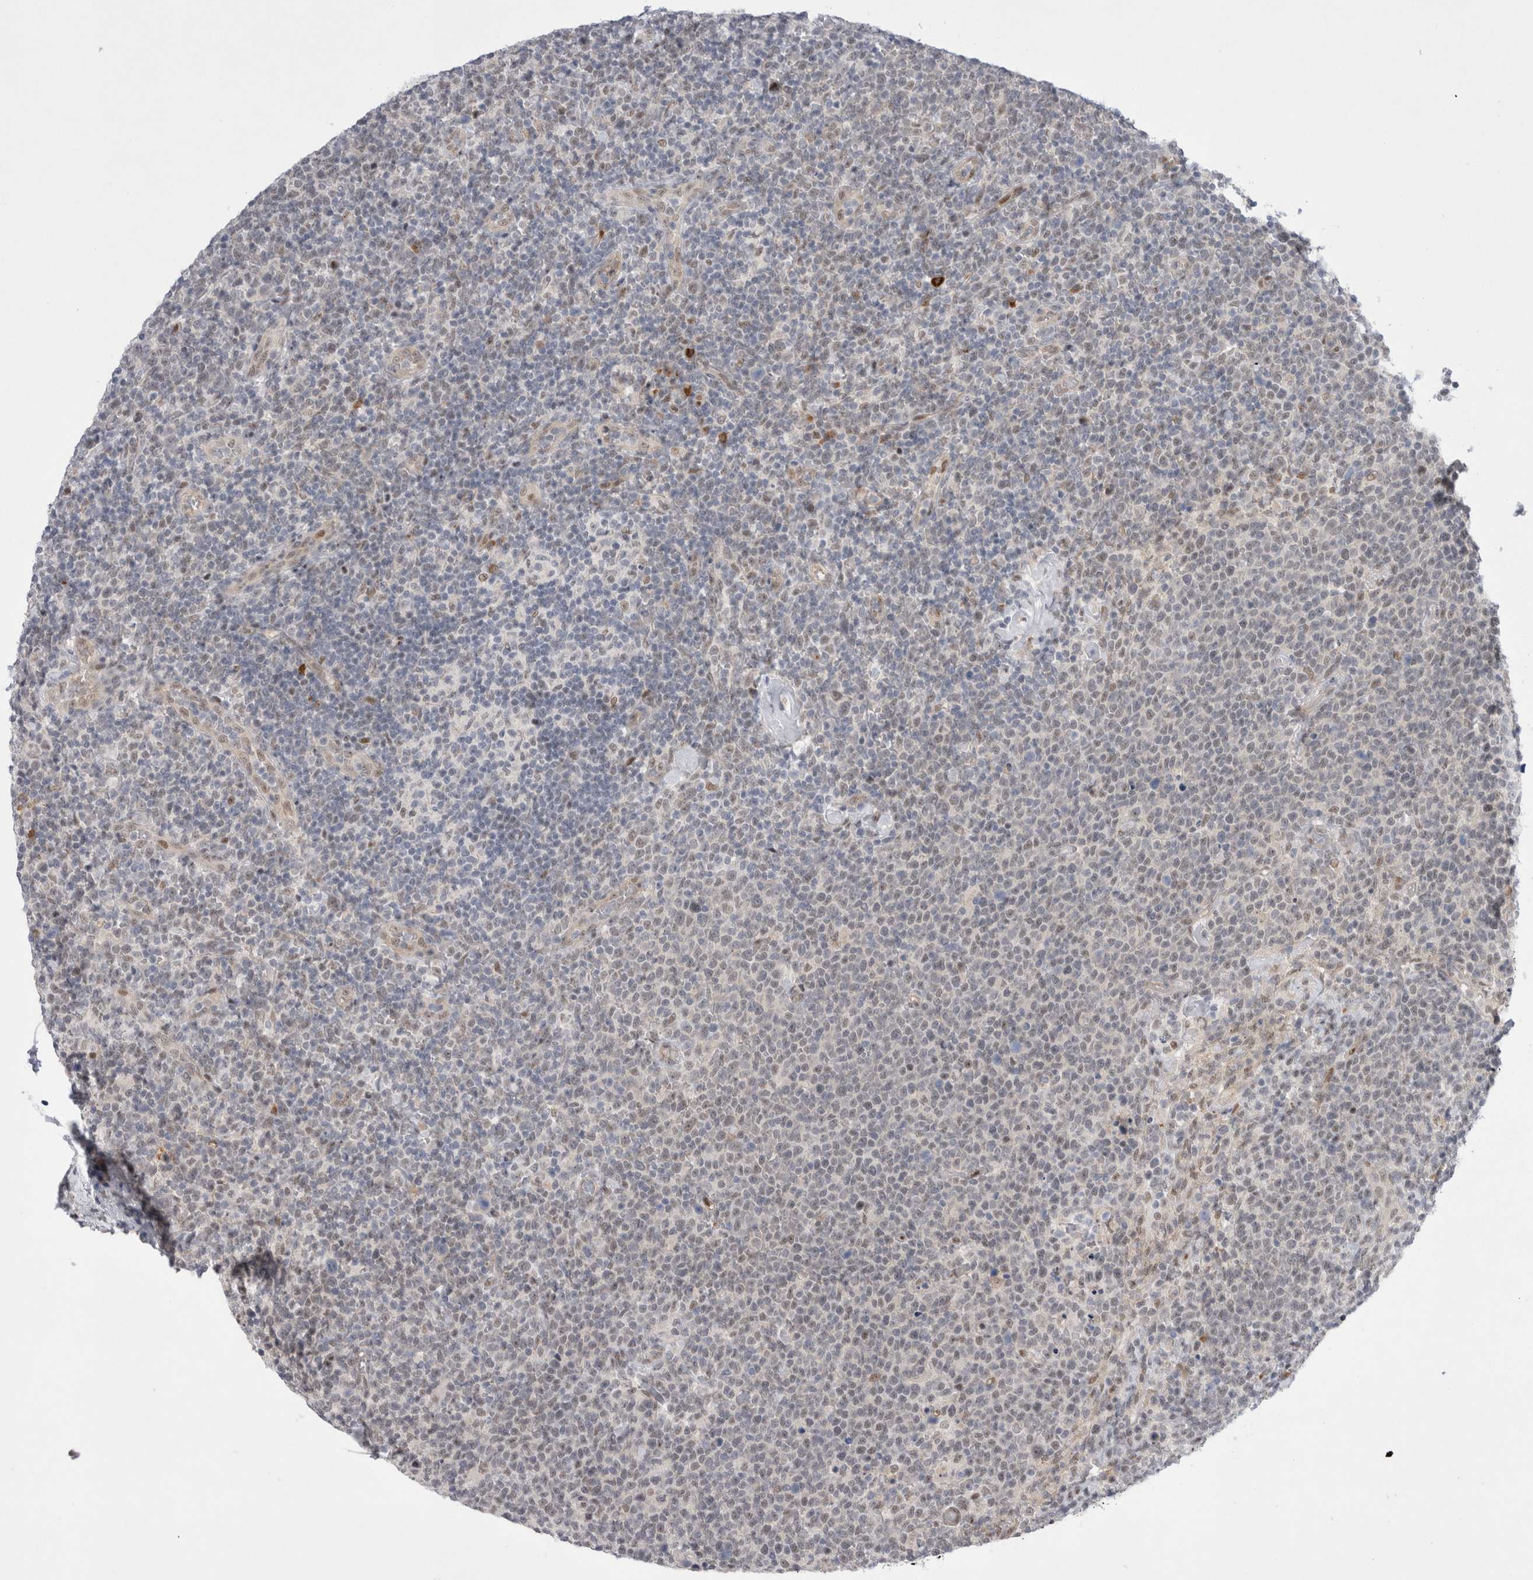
{"staining": {"intensity": "negative", "quantity": "none", "location": "none"}, "tissue": "lymphoma", "cell_type": "Tumor cells", "image_type": "cancer", "snomed": [{"axis": "morphology", "description": "Malignant lymphoma, non-Hodgkin's type, High grade"}, {"axis": "topography", "description": "Lymph node"}], "caption": "Tumor cells show no significant staining in lymphoma.", "gene": "WIPF2", "patient": {"sex": "male", "age": 61}}